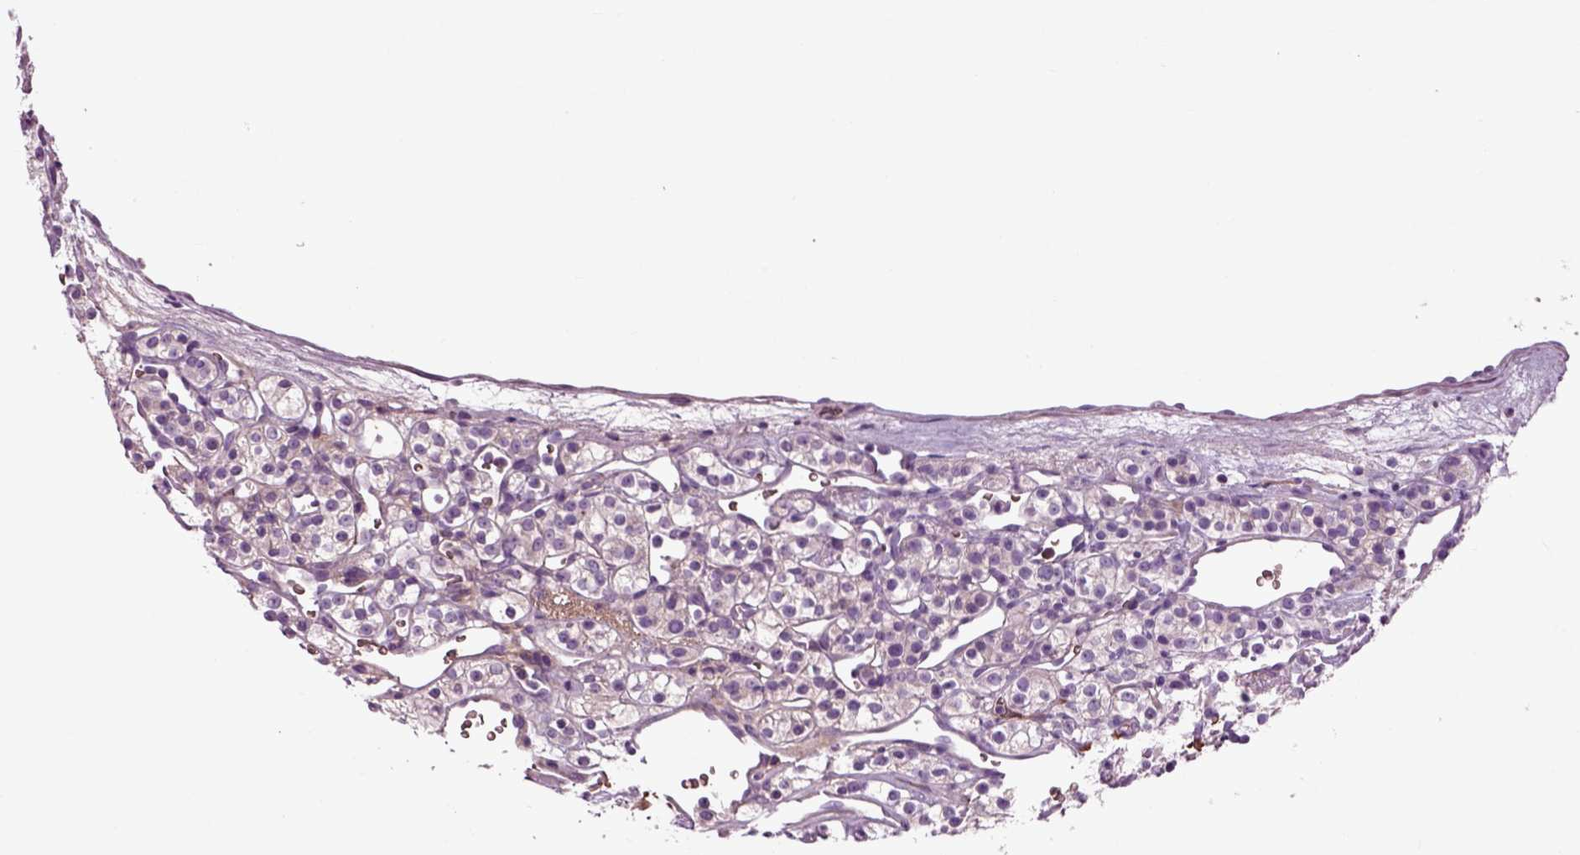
{"staining": {"intensity": "negative", "quantity": "none", "location": "none"}, "tissue": "renal cancer", "cell_type": "Tumor cells", "image_type": "cancer", "snomed": [{"axis": "morphology", "description": "Adenocarcinoma, NOS"}, {"axis": "topography", "description": "Kidney"}], "caption": "An immunohistochemistry histopathology image of renal cancer (adenocarcinoma) is shown. There is no staining in tumor cells of renal cancer (adenocarcinoma).", "gene": "SPON1", "patient": {"sex": "male", "age": 77}}